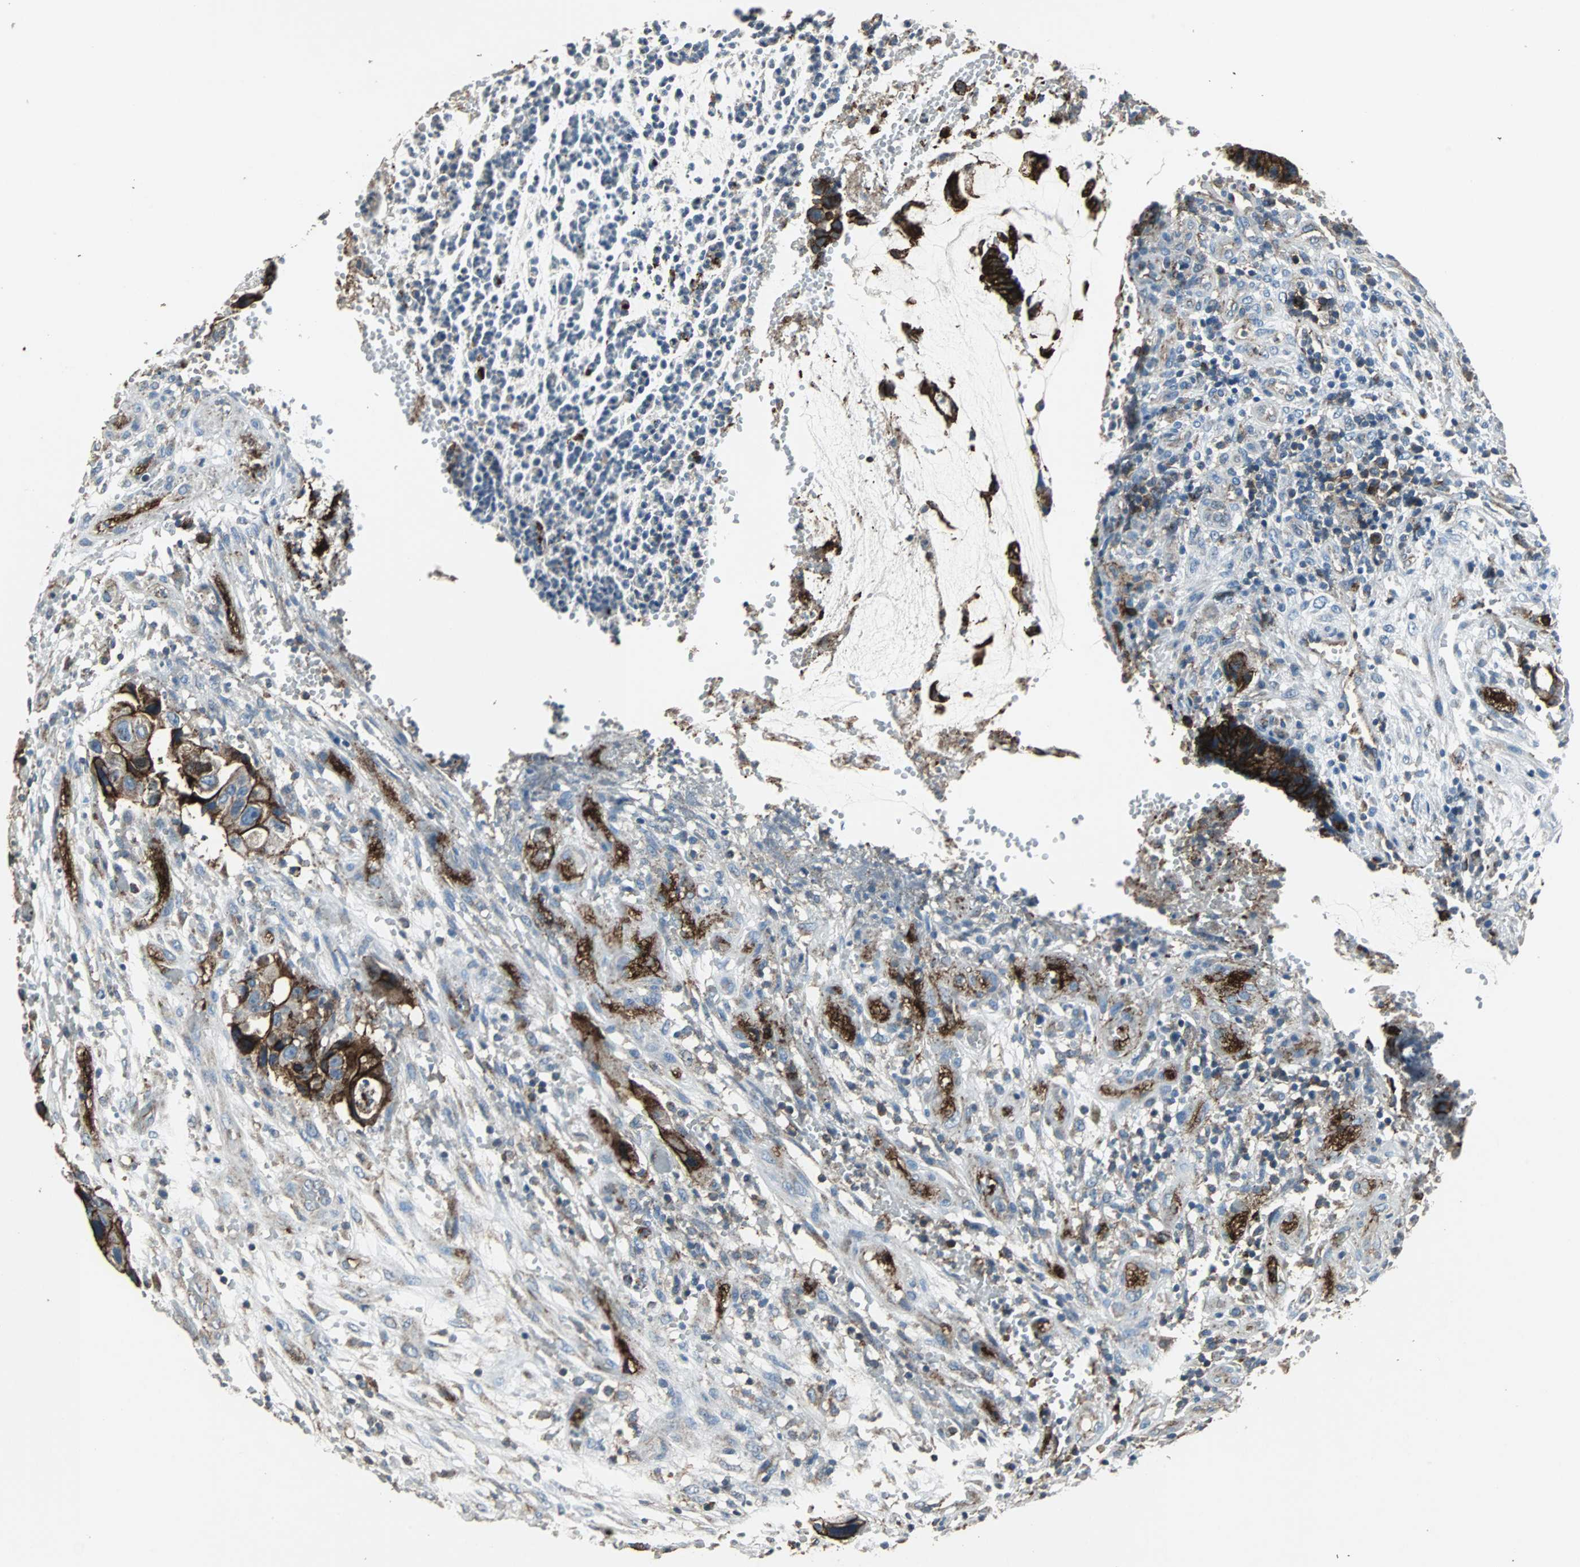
{"staining": {"intensity": "moderate", "quantity": ">75%", "location": "cytoplasmic/membranous"}, "tissue": "colorectal cancer", "cell_type": "Tumor cells", "image_type": "cancer", "snomed": [{"axis": "morphology", "description": "Adenocarcinoma, NOS"}, {"axis": "topography", "description": "Colon"}], "caption": "Immunohistochemistry histopathology image of human colorectal cancer stained for a protein (brown), which exhibits medium levels of moderate cytoplasmic/membranous staining in about >75% of tumor cells.", "gene": "F11R", "patient": {"sex": "female", "age": 57}}